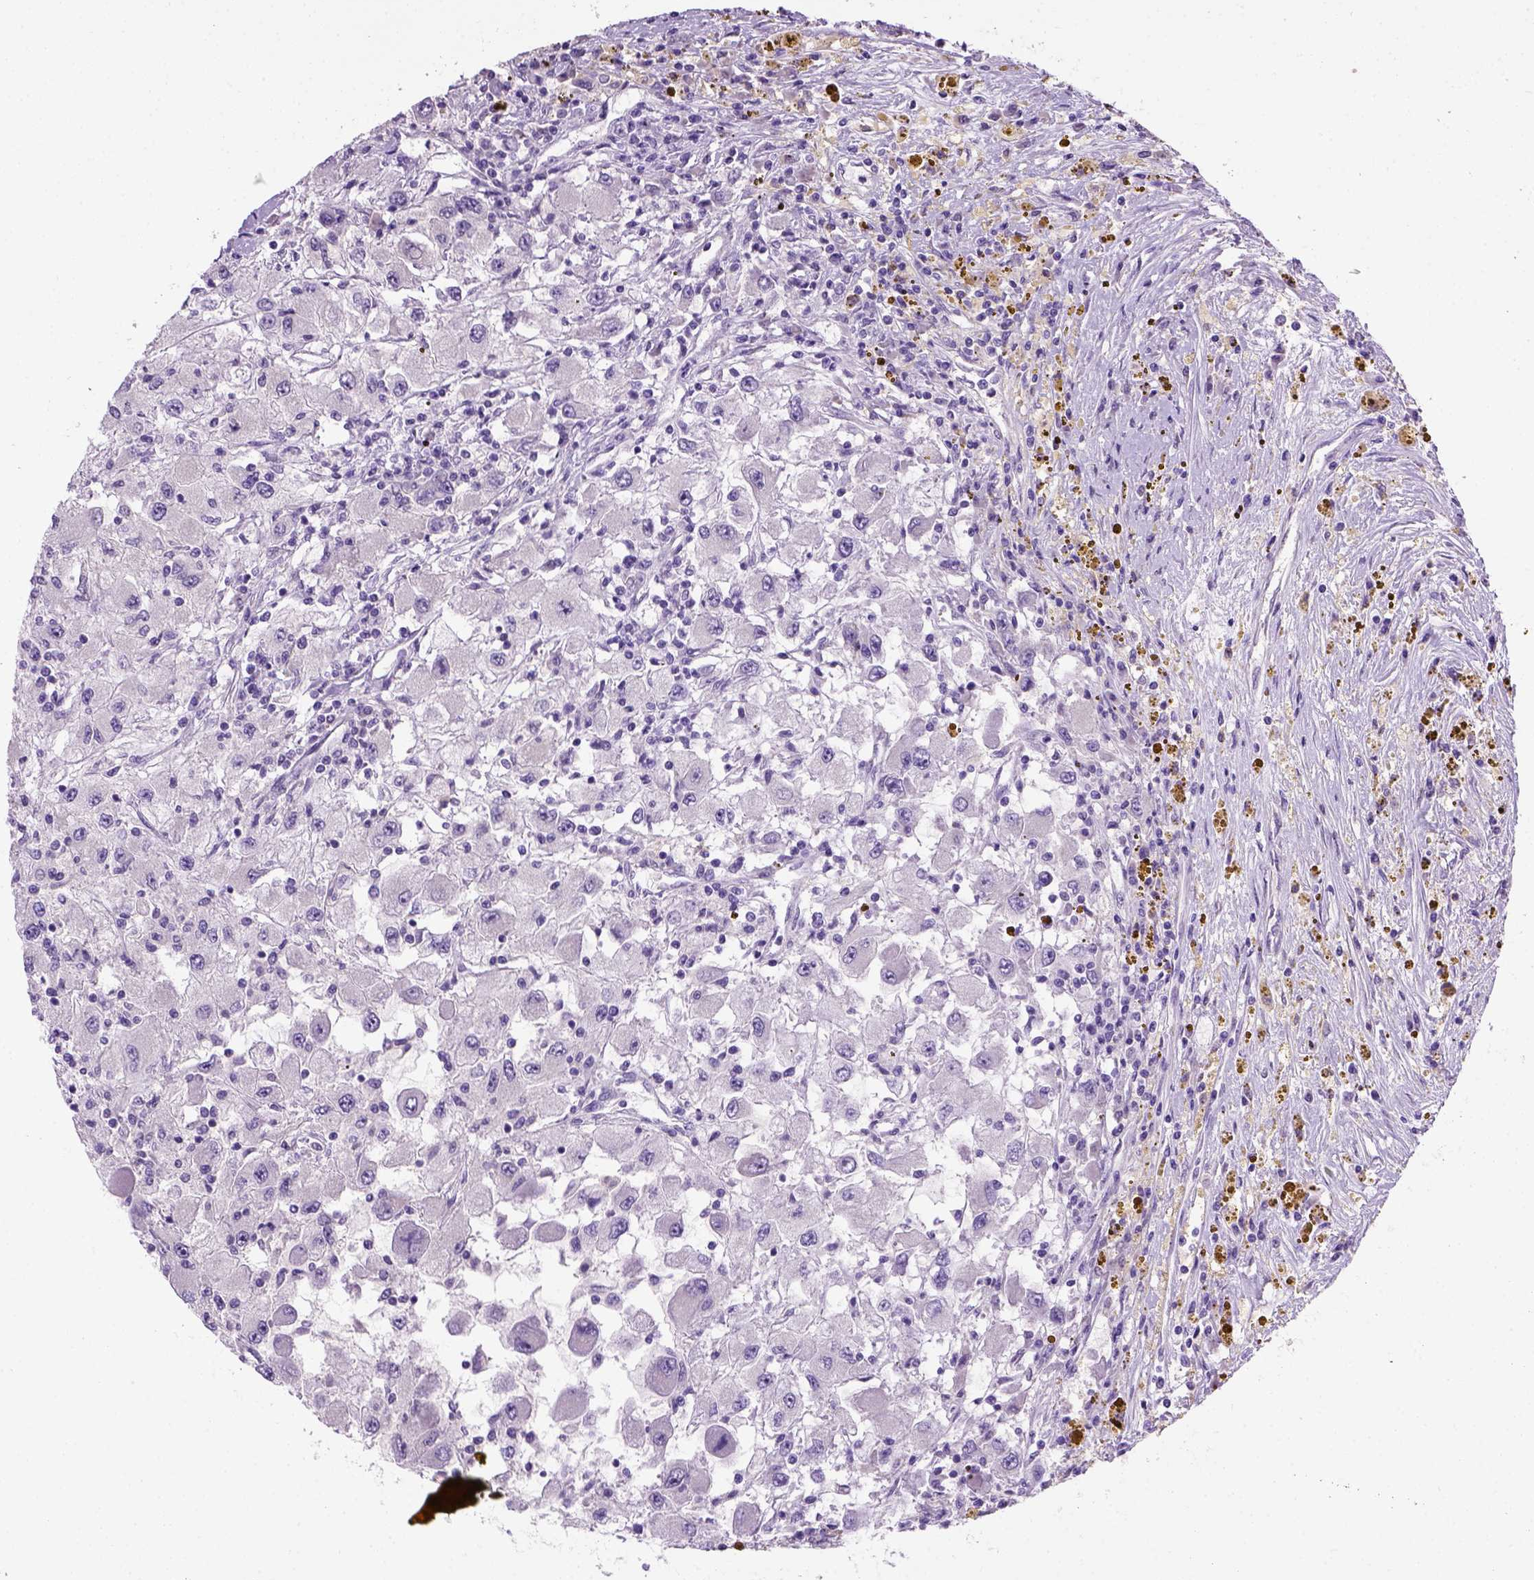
{"staining": {"intensity": "negative", "quantity": "none", "location": "none"}, "tissue": "renal cancer", "cell_type": "Tumor cells", "image_type": "cancer", "snomed": [{"axis": "morphology", "description": "Adenocarcinoma, NOS"}, {"axis": "topography", "description": "Kidney"}], "caption": "Immunohistochemistry (IHC) image of neoplastic tissue: human renal adenocarcinoma stained with DAB shows no significant protein positivity in tumor cells.", "gene": "CDH1", "patient": {"sex": "female", "age": 67}}